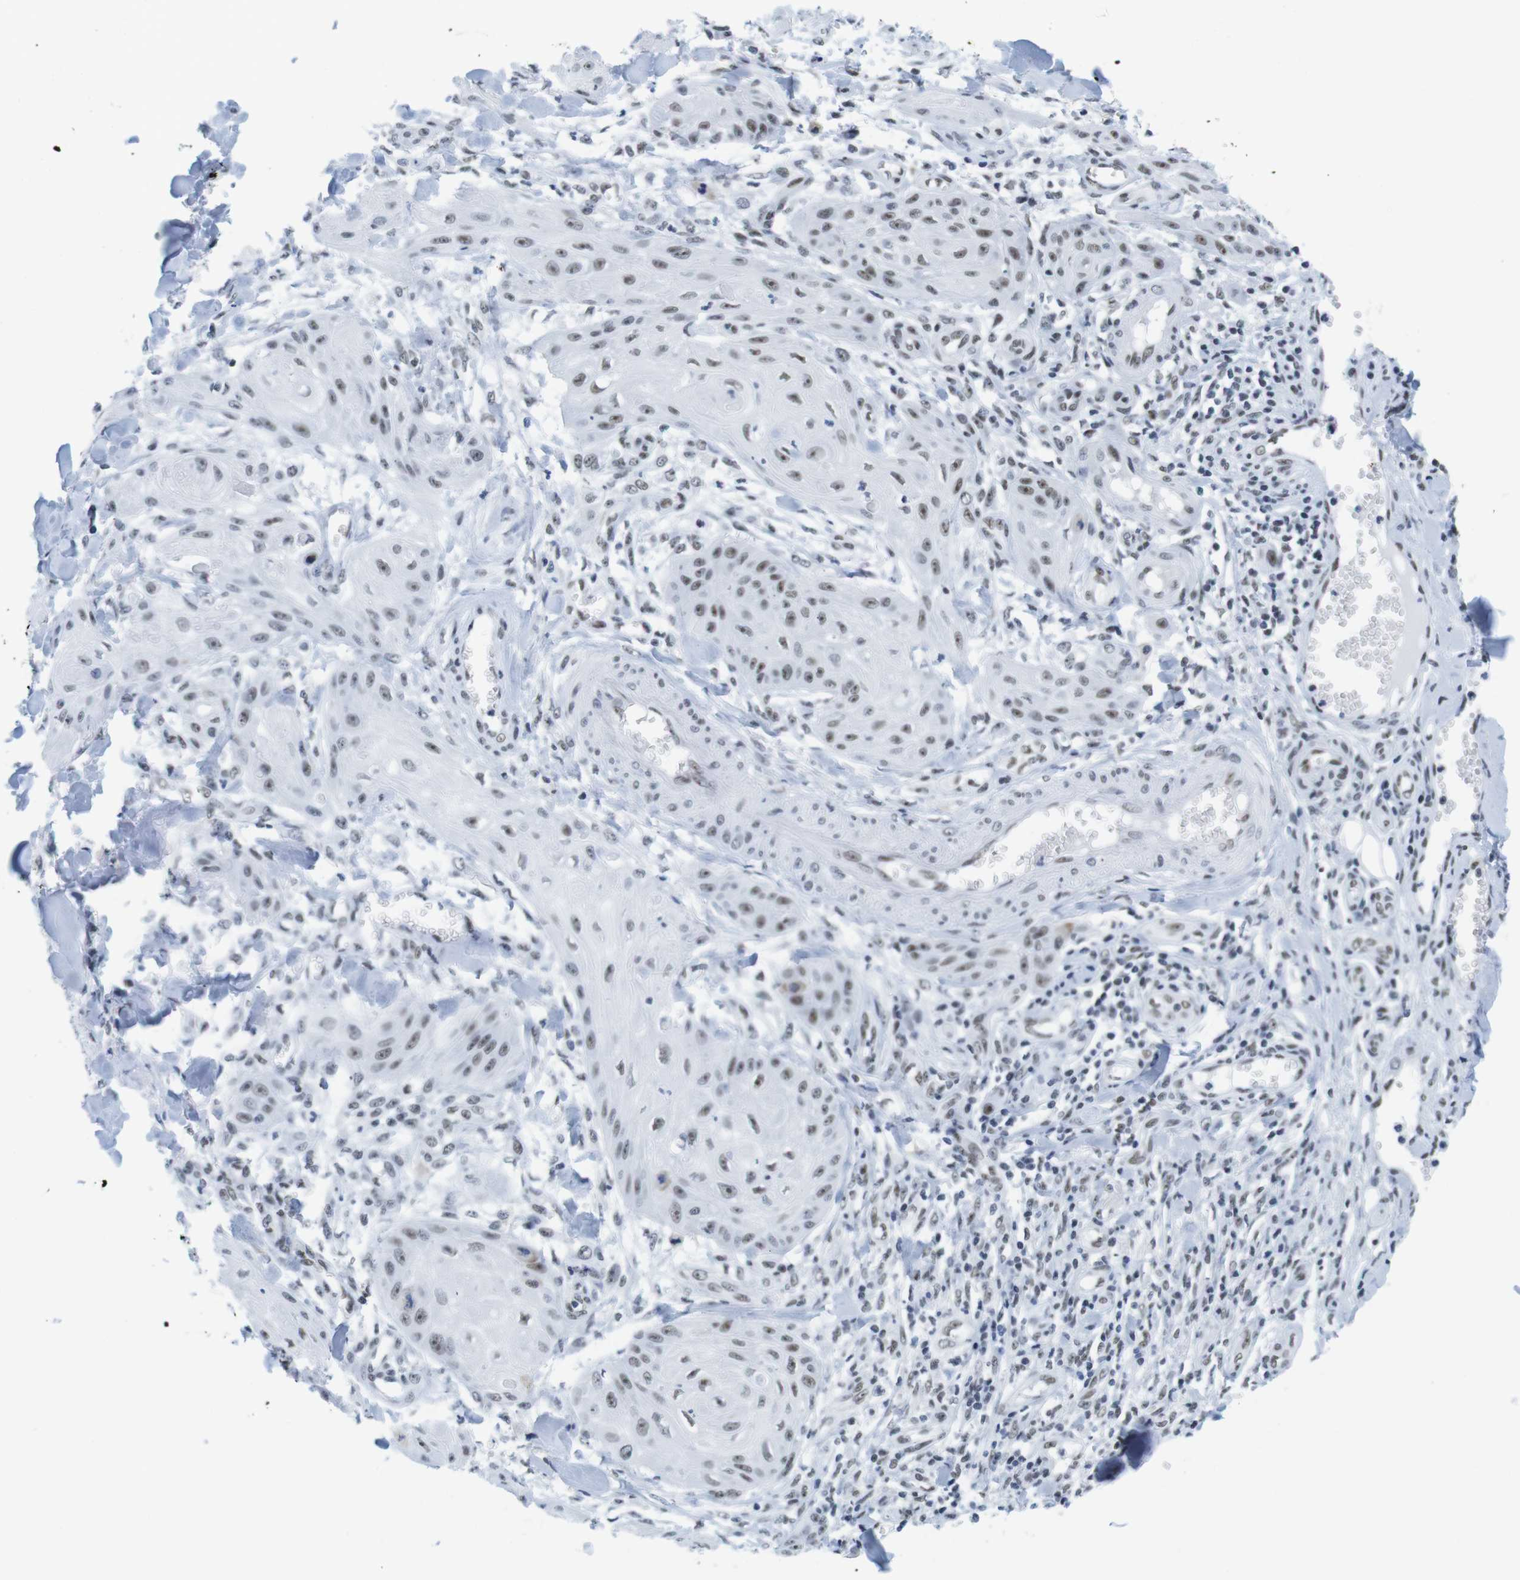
{"staining": {"intensity": "moderate", "quantity": ">75%", "location": "nuclear"}, "tissue": "skin cancer", "cell_type": "Tumor cells", "image_type": "cancer", "snomed": [{"axis": "morphology", "description": "Squamous cell carcinoma, NOS"}, {"axis": "topography", "description": "Skin"}], "caption": "Immunohistochemical staining of human skin cancer demonstrates moderate nuclear protein staining in approximately >75% of tumor cells.", "gene": "IFI16", "patient": {"sex": "male", "age": 74}}